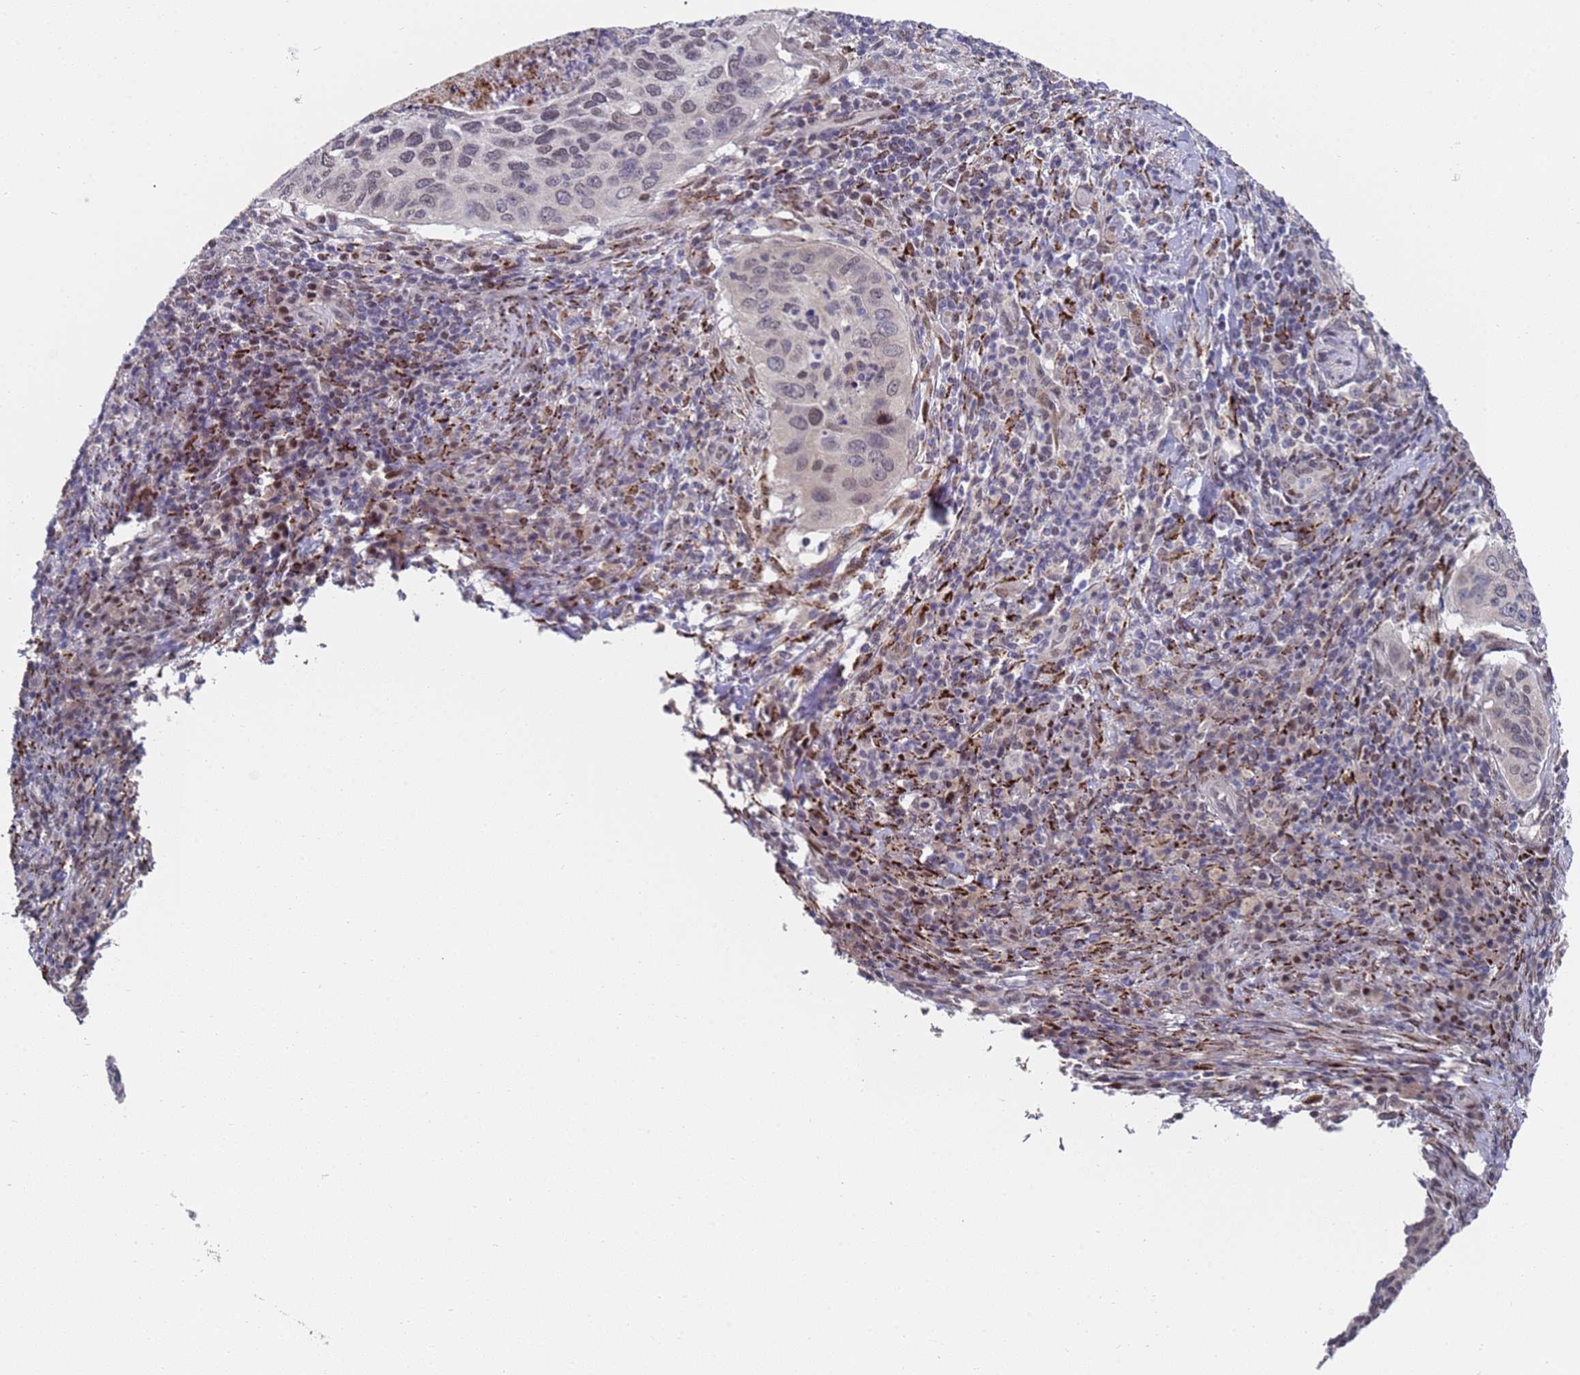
{"staining": {"intensity": "weak", "quantity": "<25%", "location": "nuclear"}, "tissue": "cervical cancer", "cell_type": "Tumor cells", "image_type": "cancer", "snomed": [{"axis": "morphology", "description": "Squamous cell carcinoma, NOS"}, {"axis": "topography", "description": "Cervix"}], "caption": "Cervical squamous cell carcinoma stained for a protein using immunohistochemistry (IHC) reveals no expression tumor cells.", "gene": "COPS6", "patient": {"sex": "female", "age": 38}}